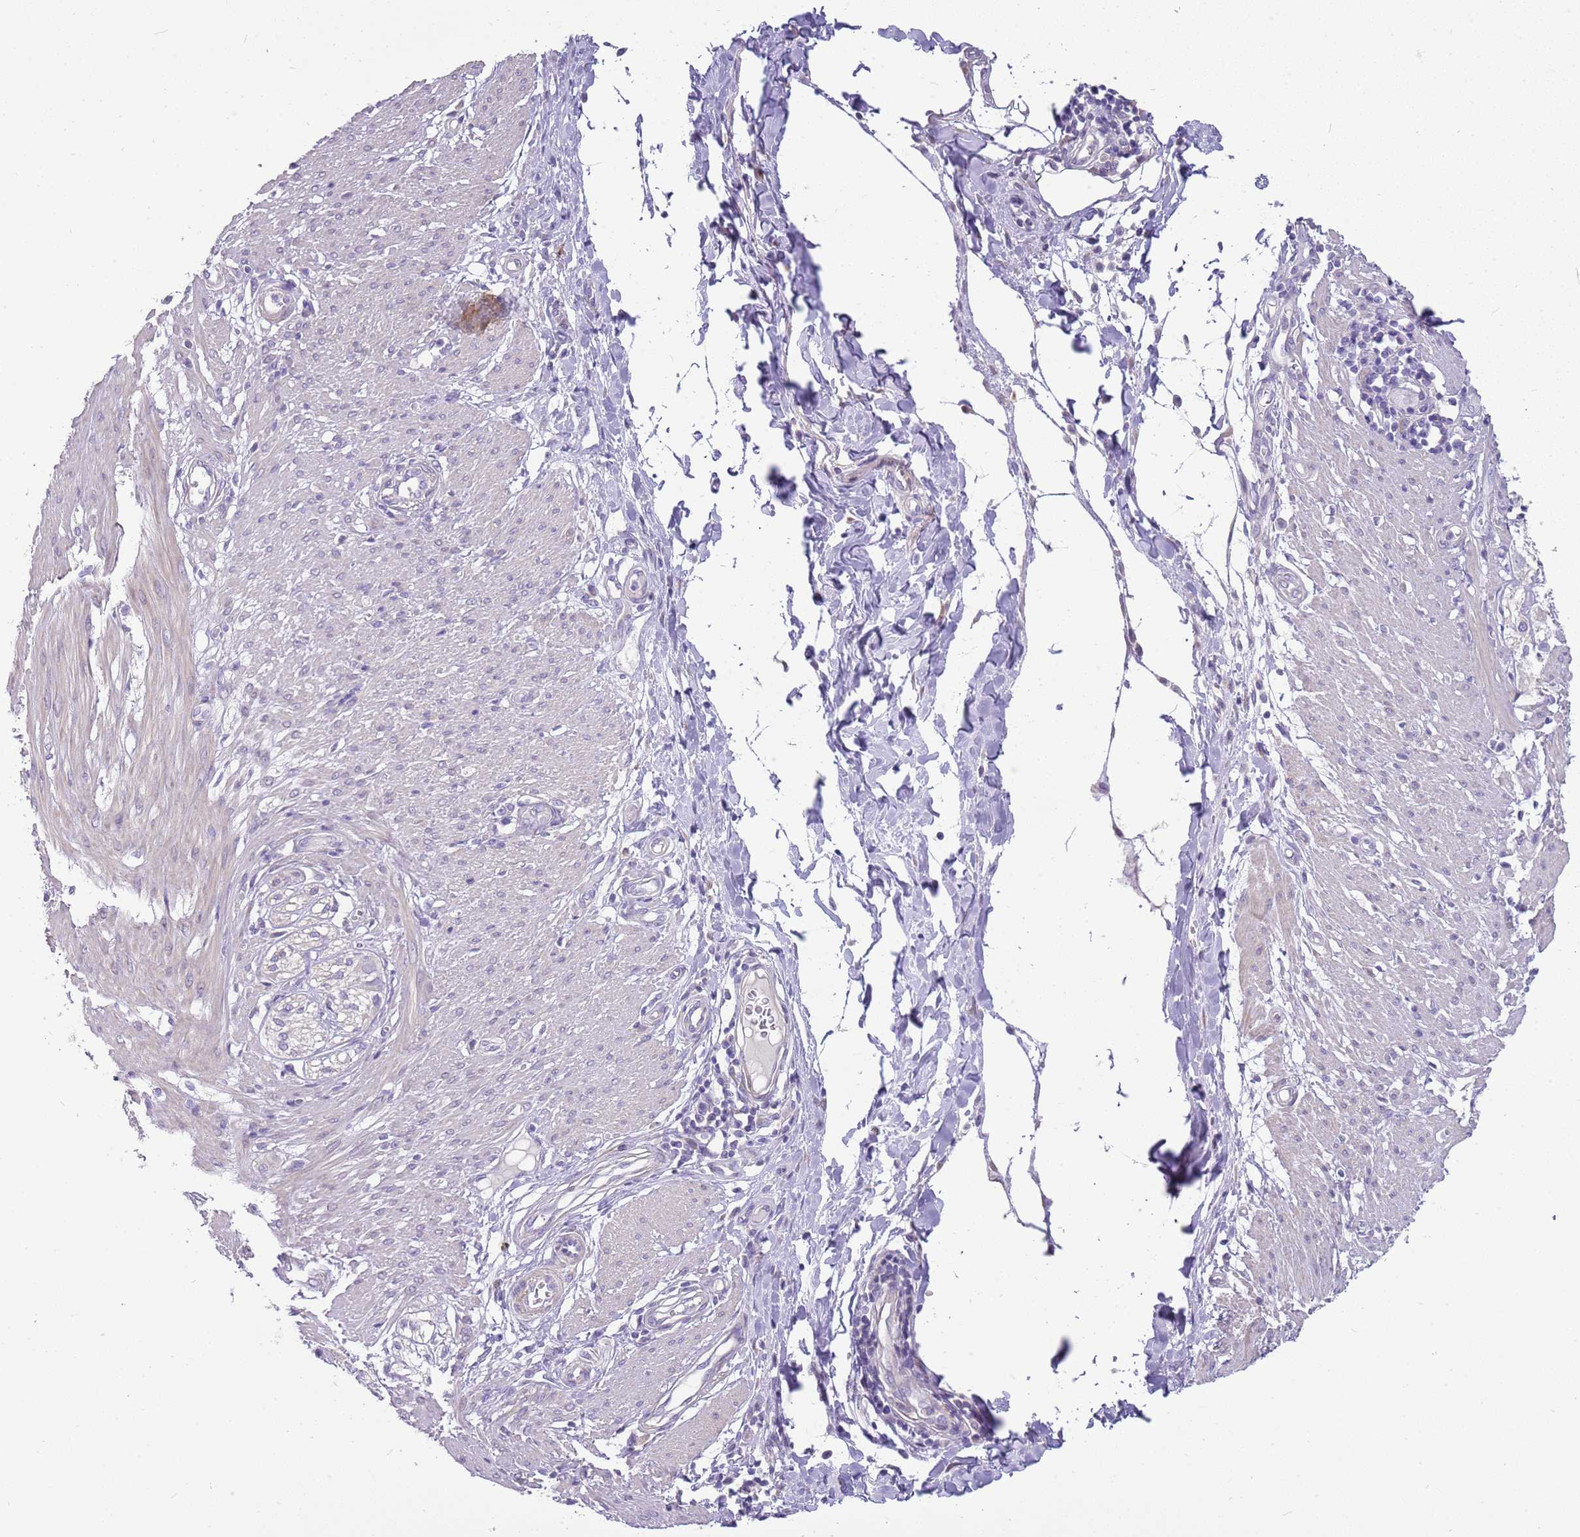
{"staining": {"intensity": "negative", "quantity": "none", "location": "none"}, "tissue": "smooth muscle", "cell_type": "Smooth muscle cells", "image_type": "normal", "snomed": [{"axis": "morphology", "description": "Normal tissue, NOS"}, {"axis": "morphology", "description": "Adenocarcinoma, NOS"}, {"axis": "topography", "description": "Colon"}, {"axis": "topography", "description": "Peripheral nerve tissue"}], "caption": "Smooth muscle cells are negative for protein expression in benign human smooth muscle. (Stains: DAB immunohistochemistry (IHC) with hematoxylin counter stain, Microscopy: brightfield microscopy at high magnification).", "gene": "DIPK1C", "patient": {"sex": "male", "age": 14}}